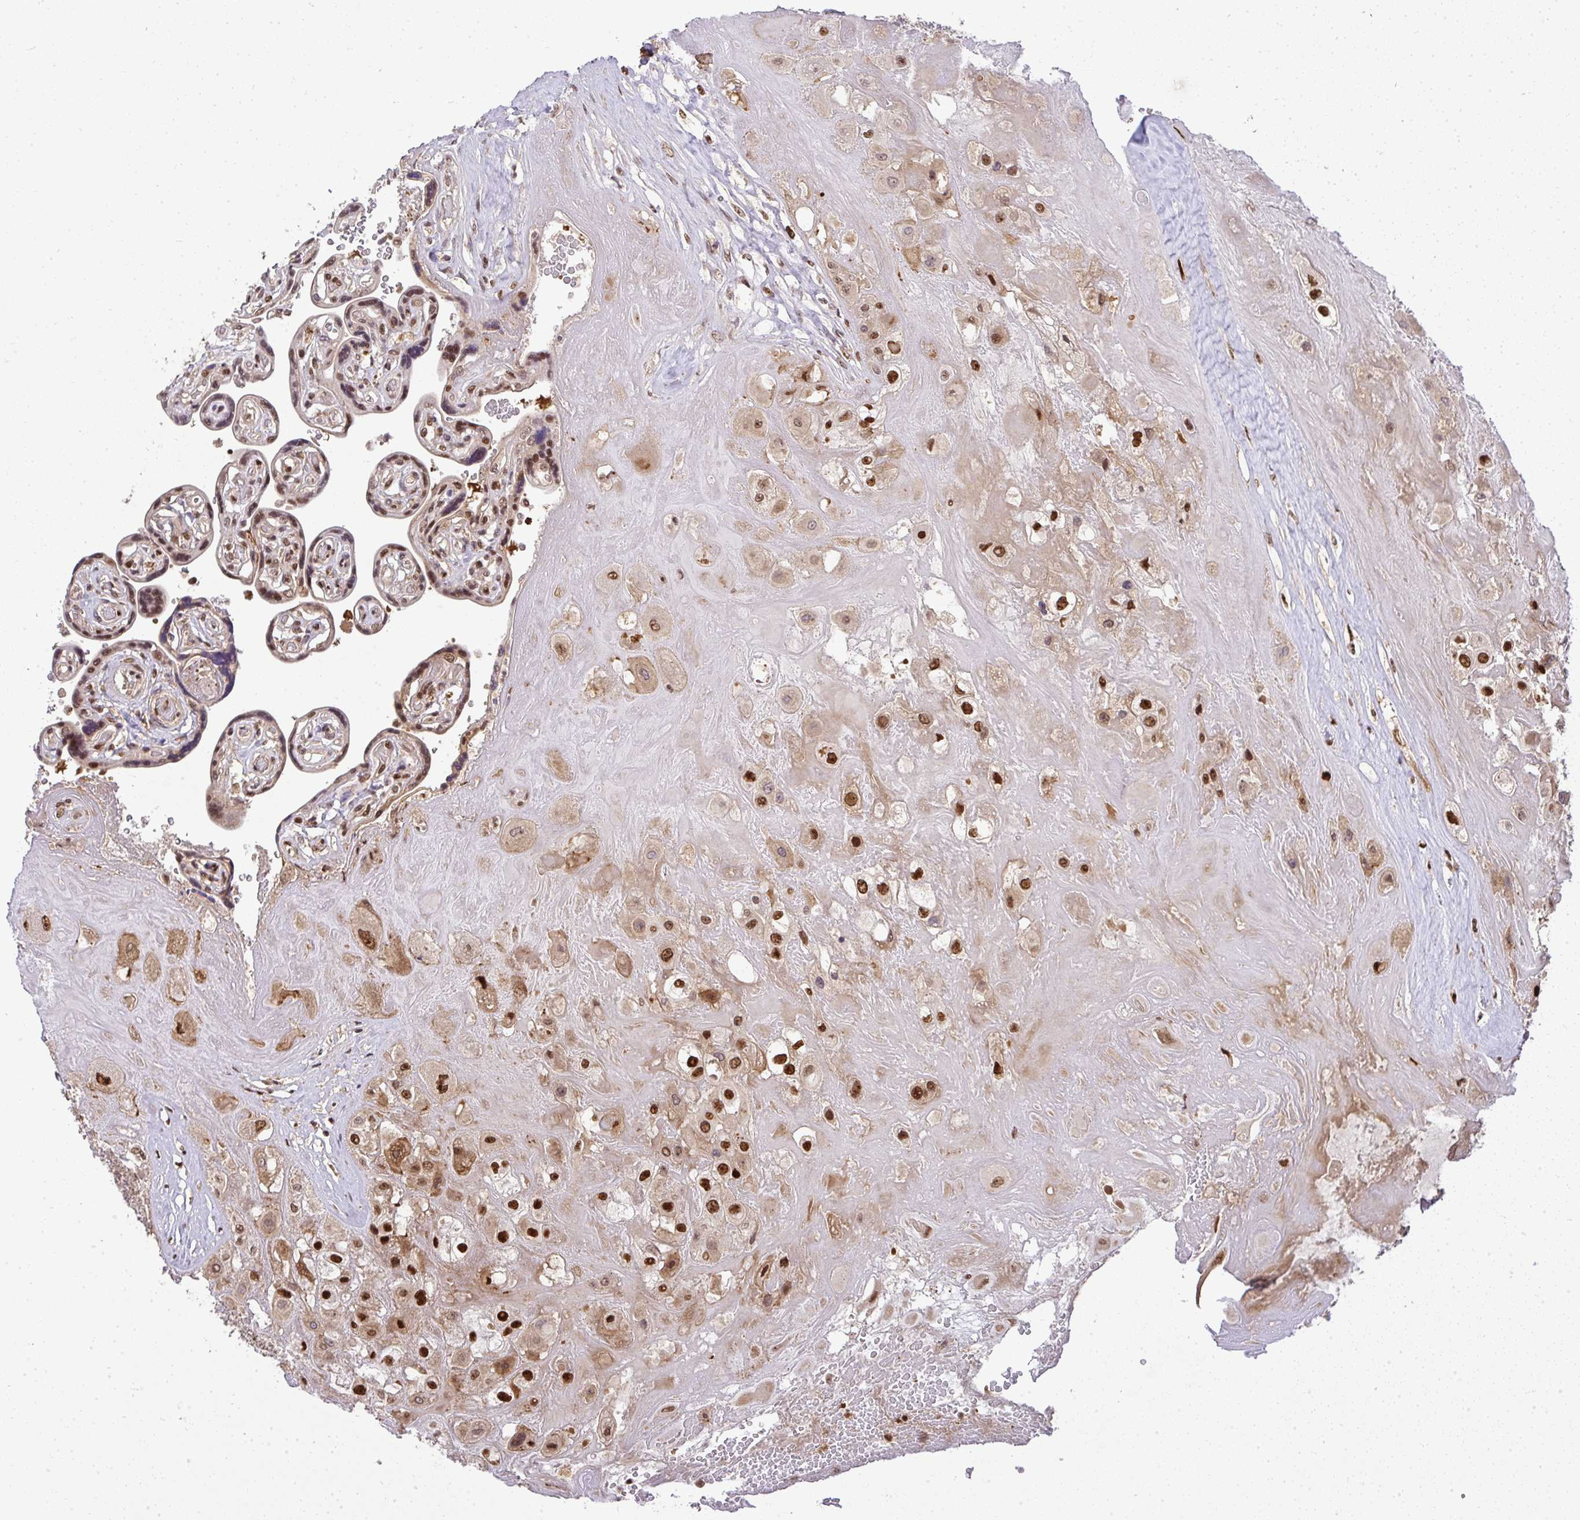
{"staining": {"intensity": "strong", "quantity": ">75%", "location": "nuclear"}, "tissue": "placenta", "cell_type": "Trophoblastic cells", "image_type": "normal", "snomed": [{"axis": "morphology", "description": "Normal tissue, NOS"}, {"axis": "topography", "description": "Placenta"}], "caption": "Placenta stained with DAB (3,3'-diaminobenzidine) immunohistochemistry reveals high levels of strong nuclear staining in about >75% of trophoblastic cells. (brown staining indicates protein expression, while blue staining denotes nuclei).", "gene": "U2AF1L4", "patient": {"sex": "female", "age": 32}}